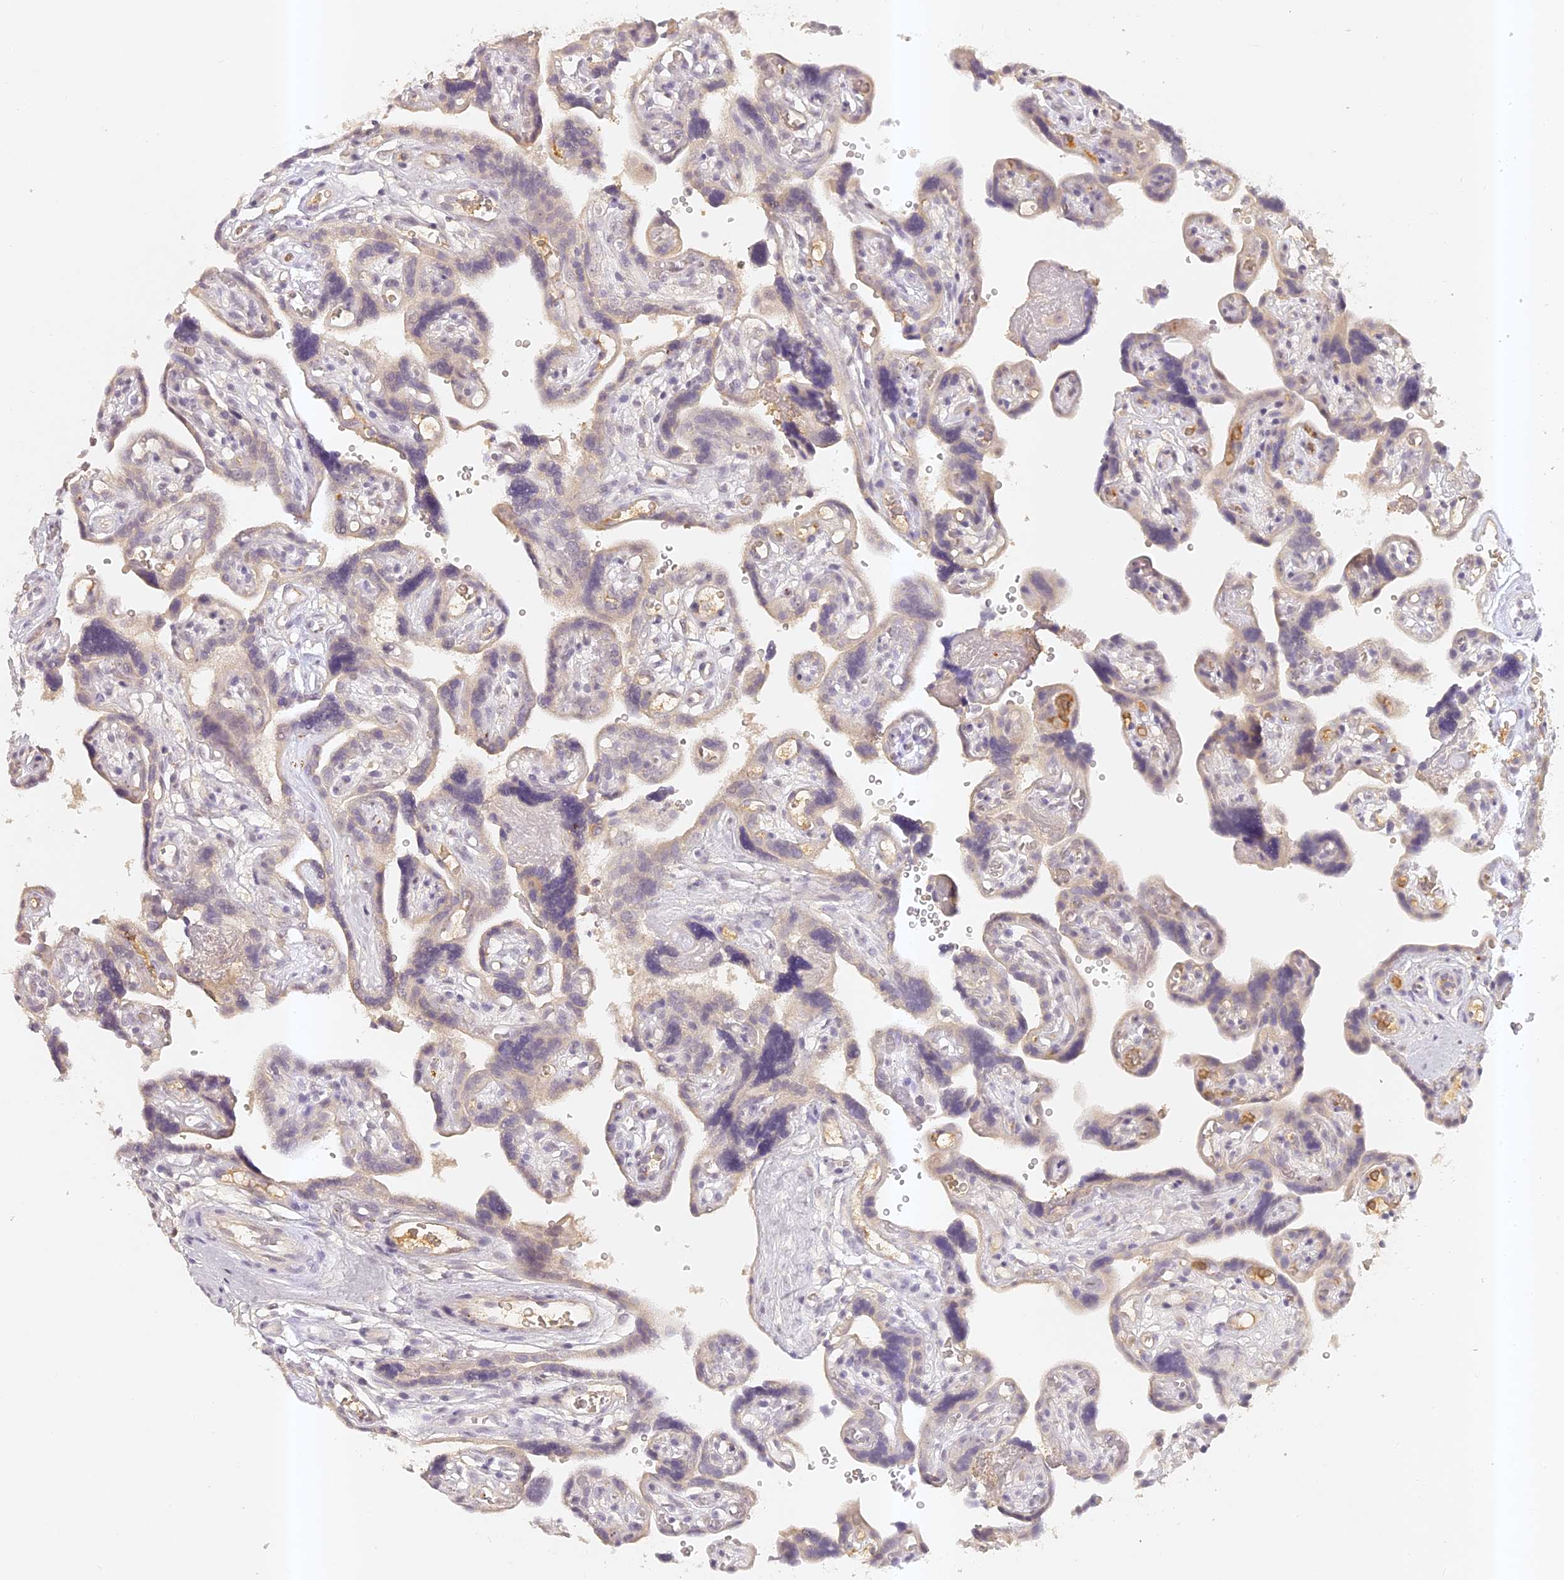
{"staining": {"intensity": "weak", "quantity": "25%-75%", "location": "cytoplasmic/membranous,nuclear"}, "tissue": "placenta", "cell_type": "Decidual cells", "image_type": "normal", "snomed": [{"axis": "morphology", "description": "Normal tissue, NOS"}, {"axis": "topography", "description": "Placenta"}], "caption": "The histopathology image demonstrates immunohistochemical staining of normal placenta. There is weak cytoplasmic/membranous,nuclear staining is present in approximately 25%-75% of decidual cells. The staining was performed using DAB (3,3'-diaminobenzidine) to visualize the protein expression in brown, while the nuclei were stained in blue with hematoxylin (Magnification: 20x).", "gene": "ELL3", "patient": {"sex": "female", "age": 30}}